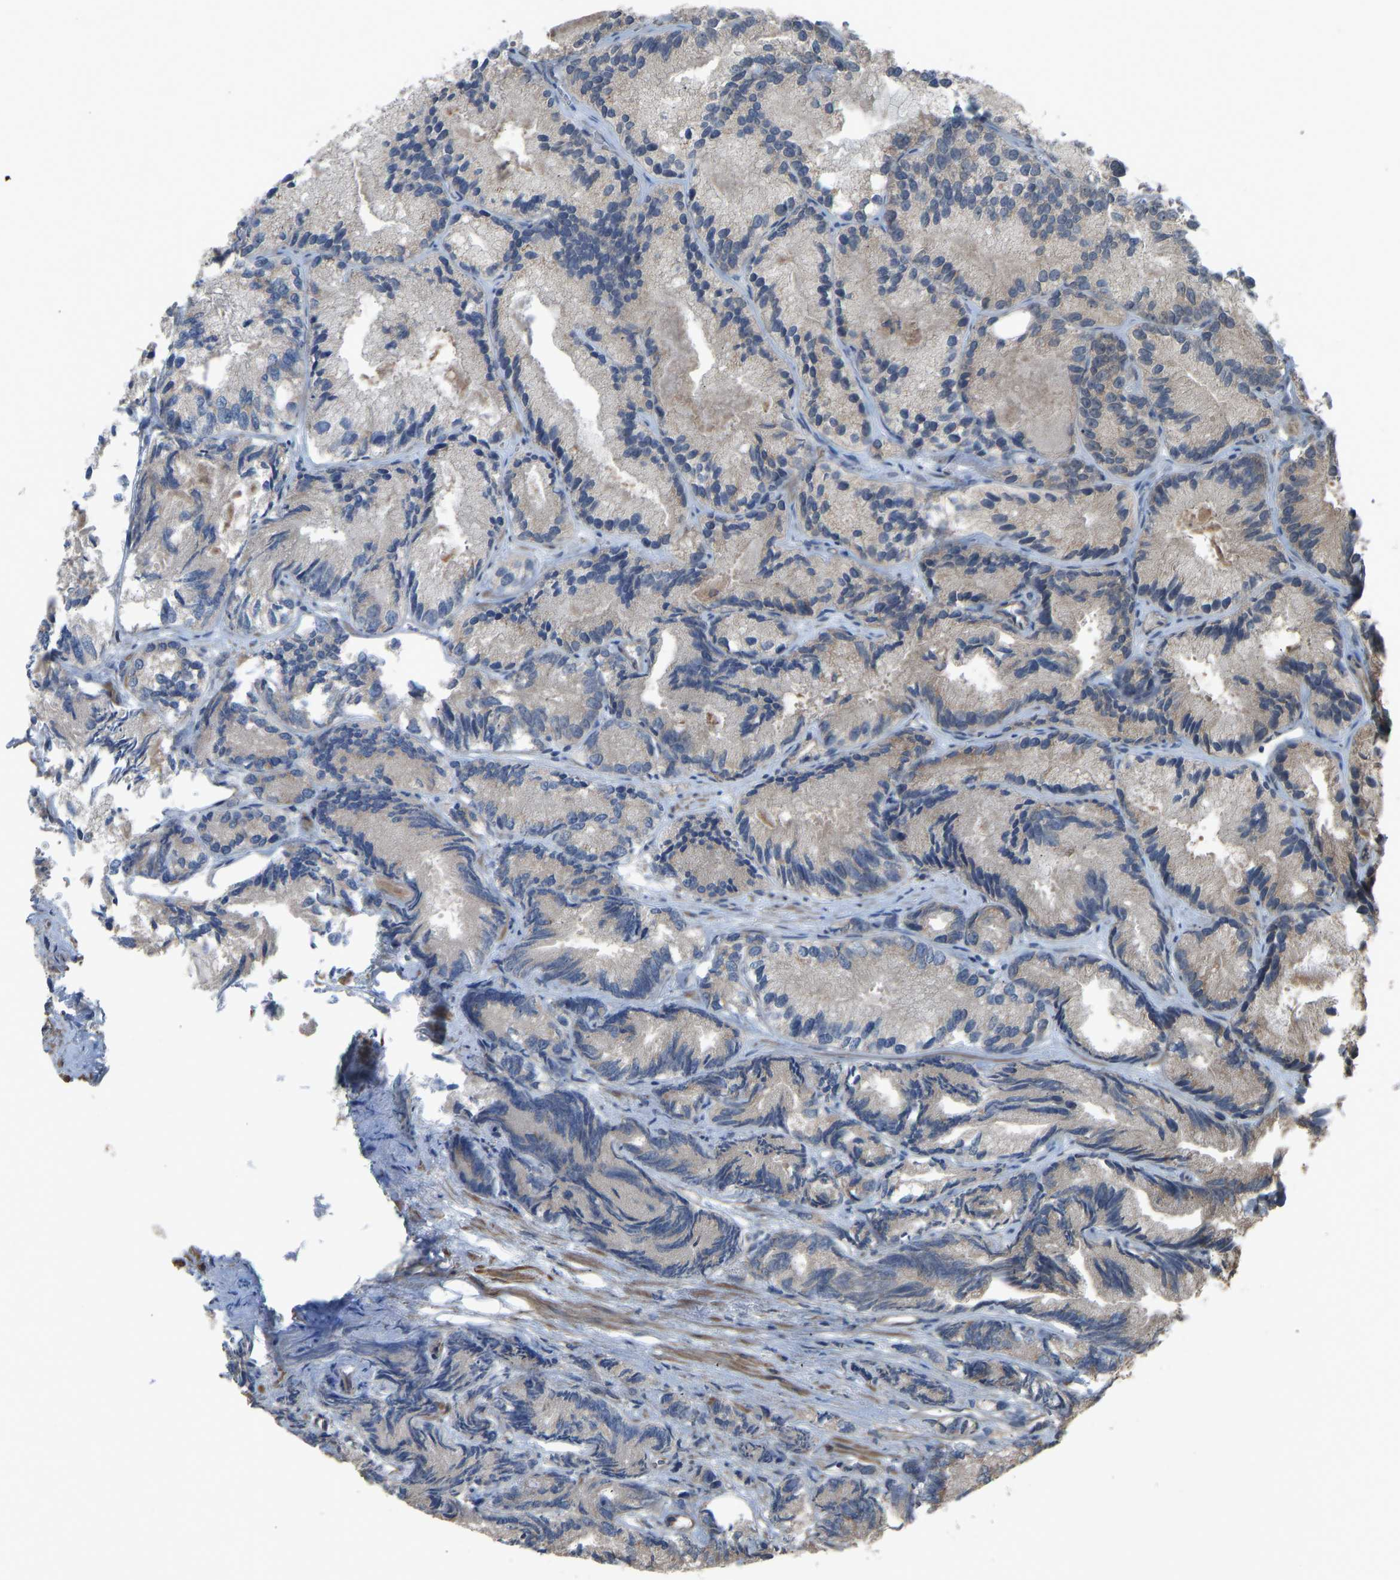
{"staining": {"intensity": "weak", "quantity": "<25%", "location": "cytoplasmic/membranous"}, "tissue": "prostate cancer", "cell_type": "Tumor cells", "image_type": "cancer", "snomed": [{"axis": "morphology", "description": "Adenocarcinoma, Low grade"}, {"axis": "topography", "description": "Prostate"}], "caption": "The histopathology image demonstrates no staining of tumor cells in prostate cancer (adenocarcinoma (low-grade)).", "gene": "KPNA6", "patient": {"sex": "male", "age": 89}}